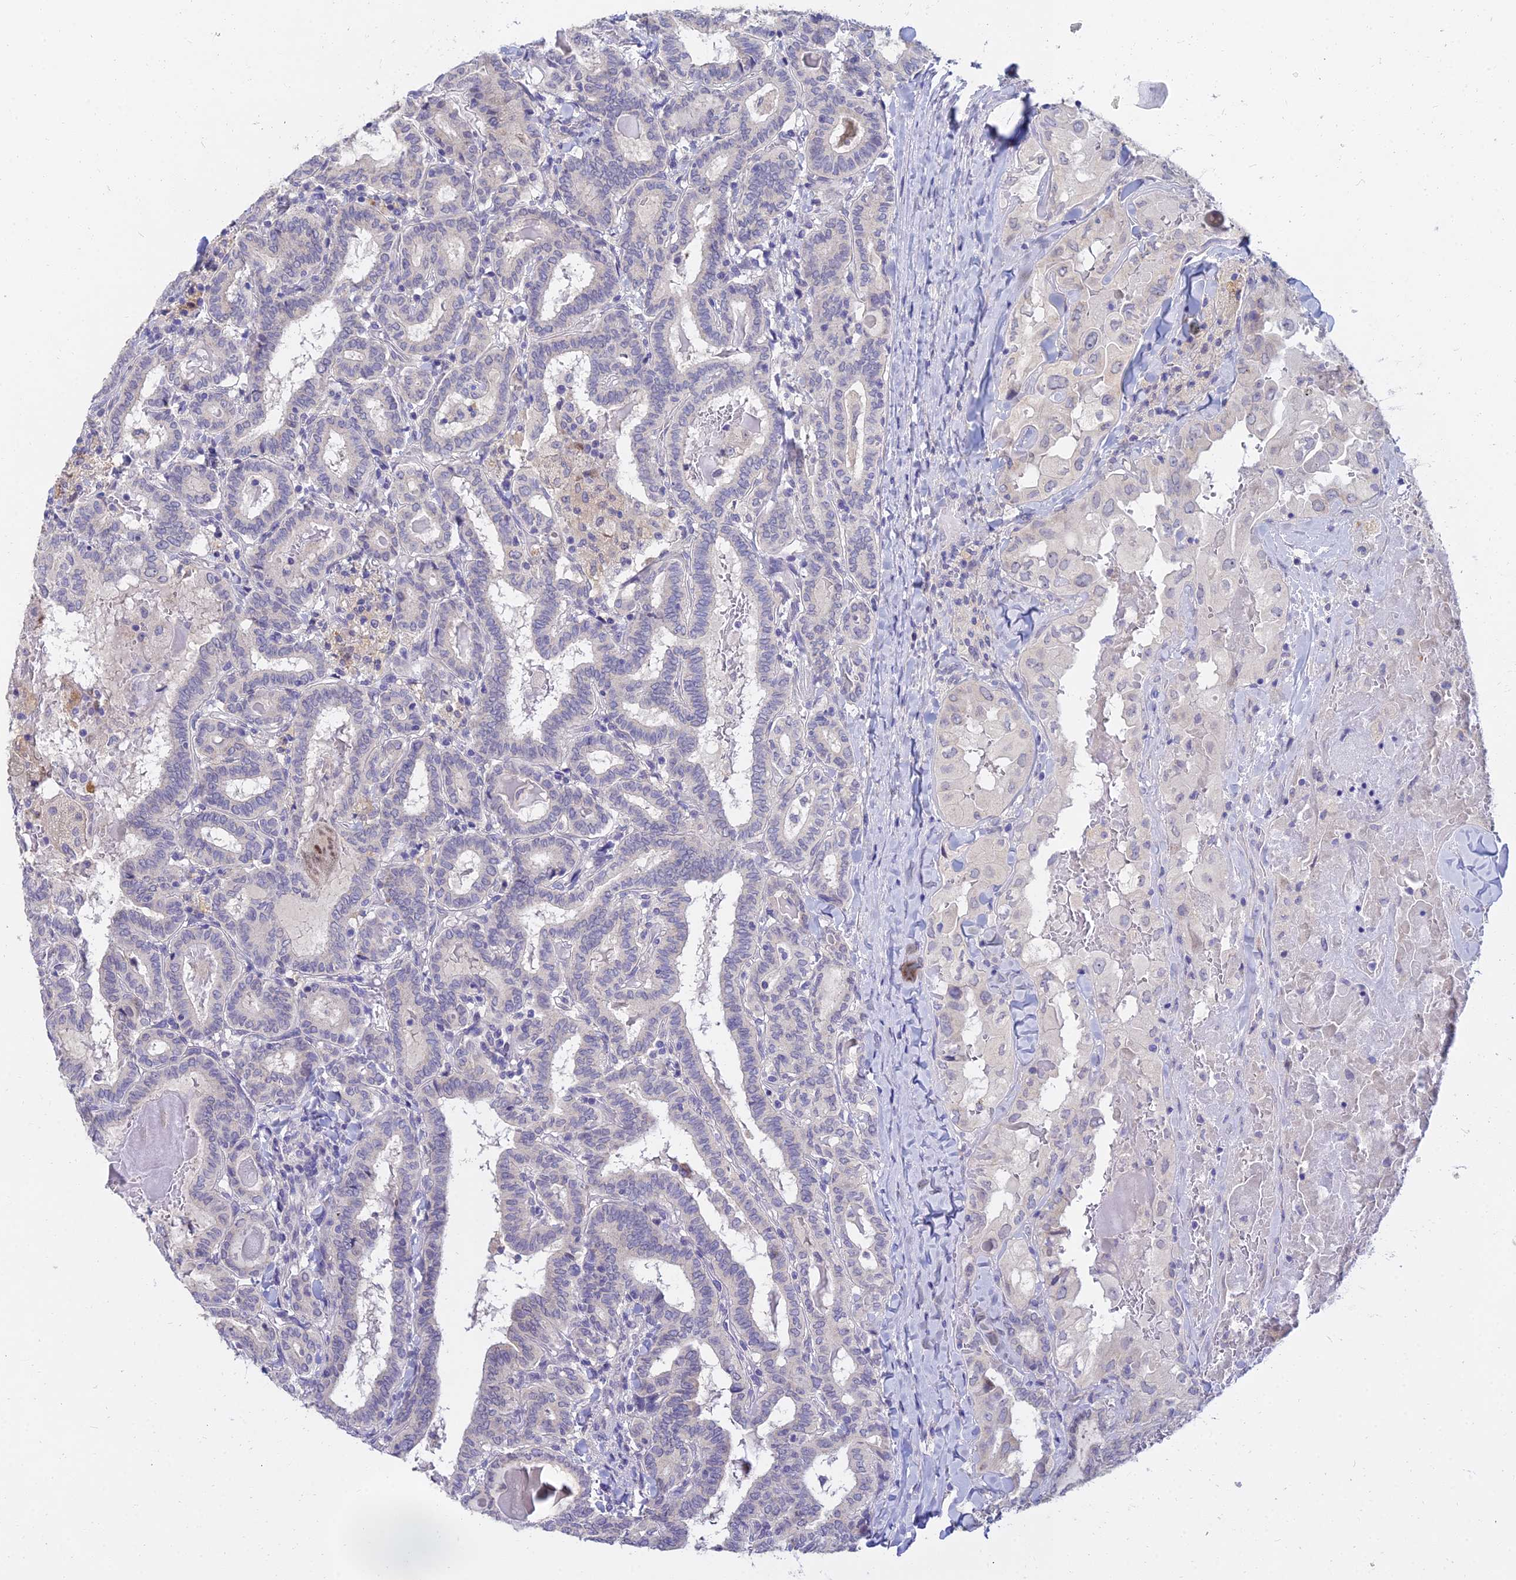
{"staining": {"intensity": "negative", "quantity": "none", "location": "none"}, "tissue": "thyroid cancer", "cell_type": "Tumor cells", "image_type": "cancer", "snomed": [{"axis": "morphology", "description": "Papillary adenocarcinoma, NOS"}, {"axis": "topography", "description": "Thyroid gland"}], "caption": "IHC photomicrograph of neoplastic tissue: human thyroid papillary adenocarcinoma stained with DAB (3,3'-diaminobenzidine) exhibits no significant protein expression in tumor cells.", "gene": "NPY", "patient": {"sex": "female", "age": 72}}